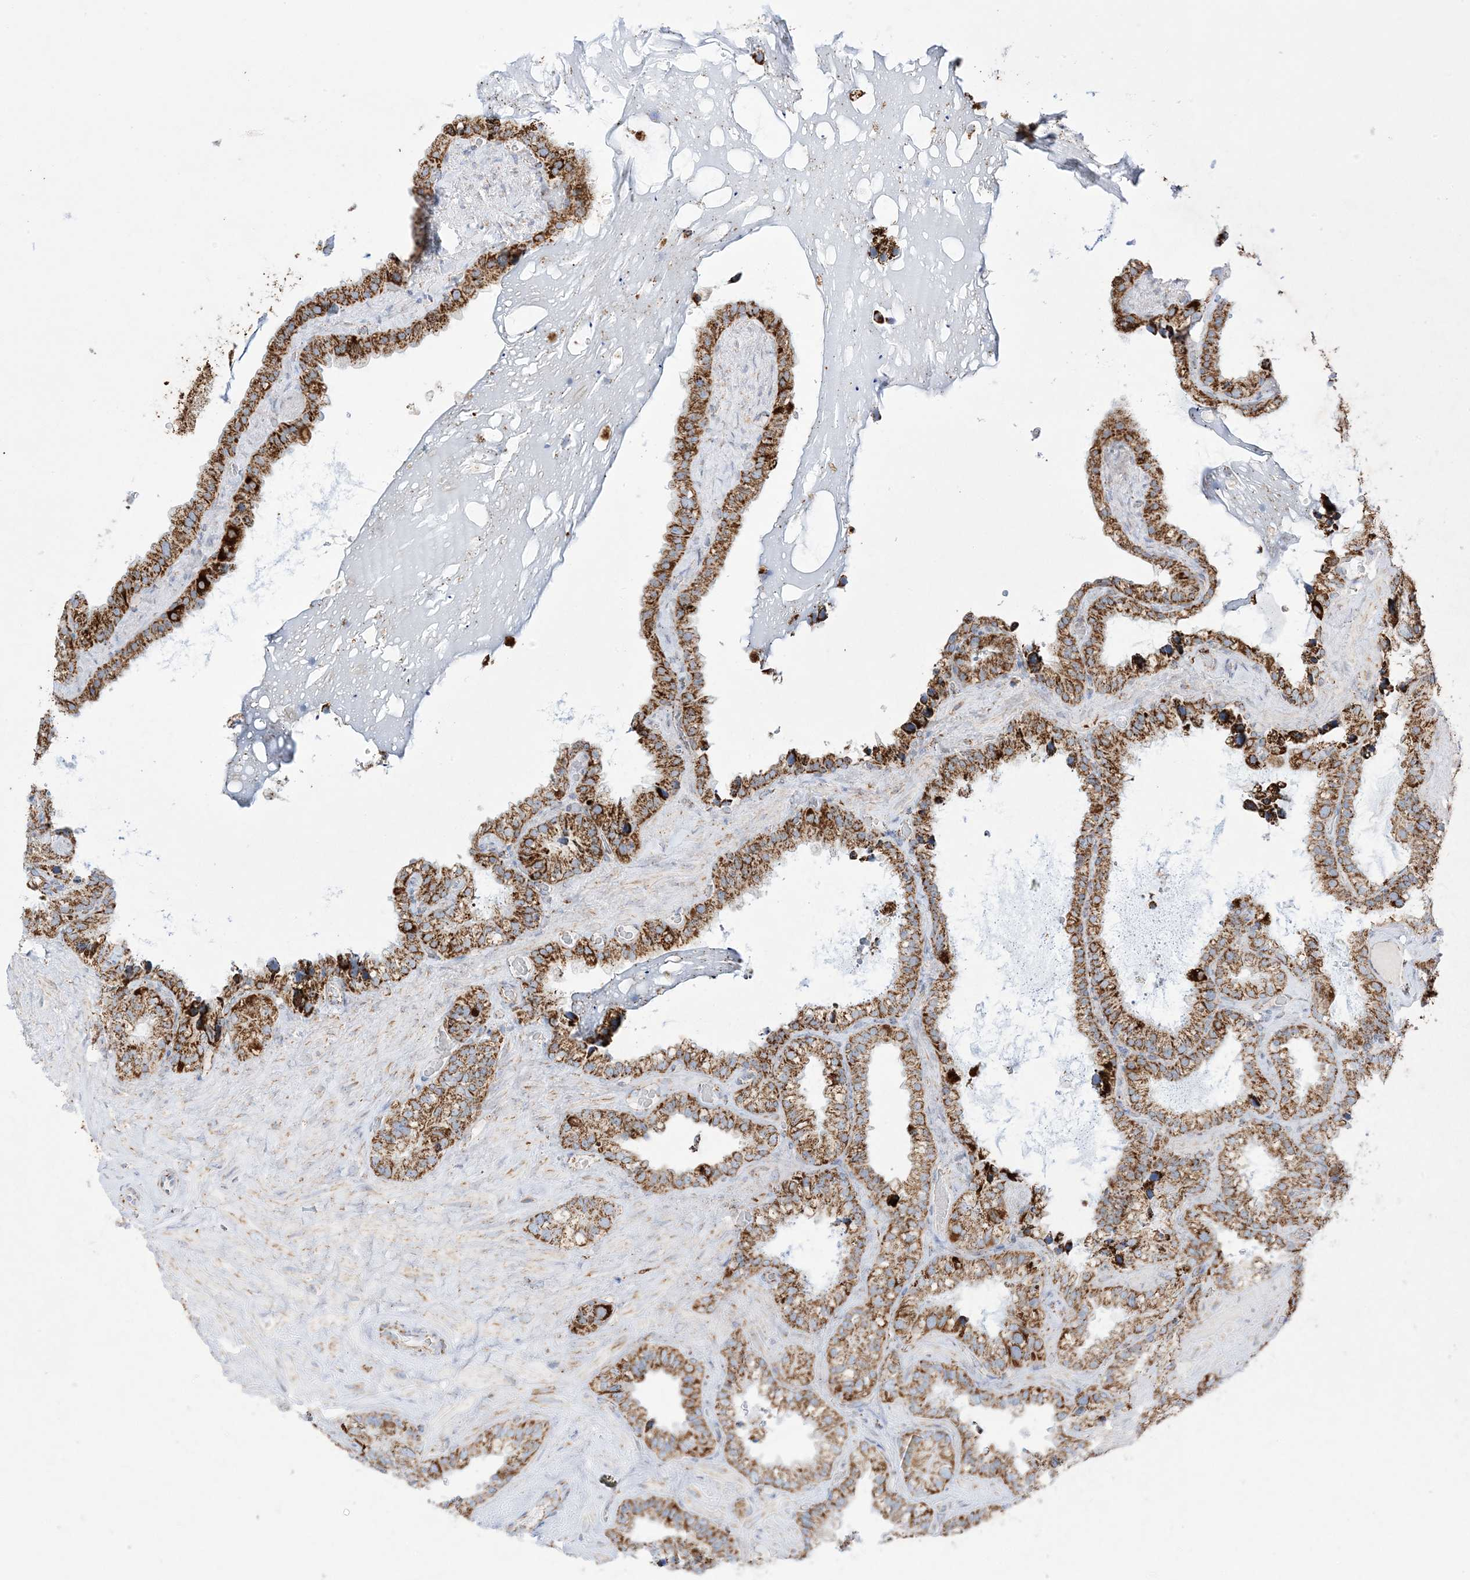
{"staining": {"intensity": "strong", "quantity": ">75%", "location": "cytoplasmic/membranous"}, "tissue": "seminal vesicle", "cell_type": "Glandular cells", "image_type": "normal", "snomed": [{"axis": "morphology", "description": "Normal tissue, NOS"}, {"axis": "topography", "description": "Prostate"}, {"axis": "topography", "description": "Seminal veicle"}], "caption": "Seminal vesicle stained with IHC exhibits strong cytoplasmic/membranous staining in approximately >75% of glandular cells. (Brightfield microscopy of DAB IHC at high magnification).", "gene": "MRPS36", "patient": {"sex": "male", "age": 68}}